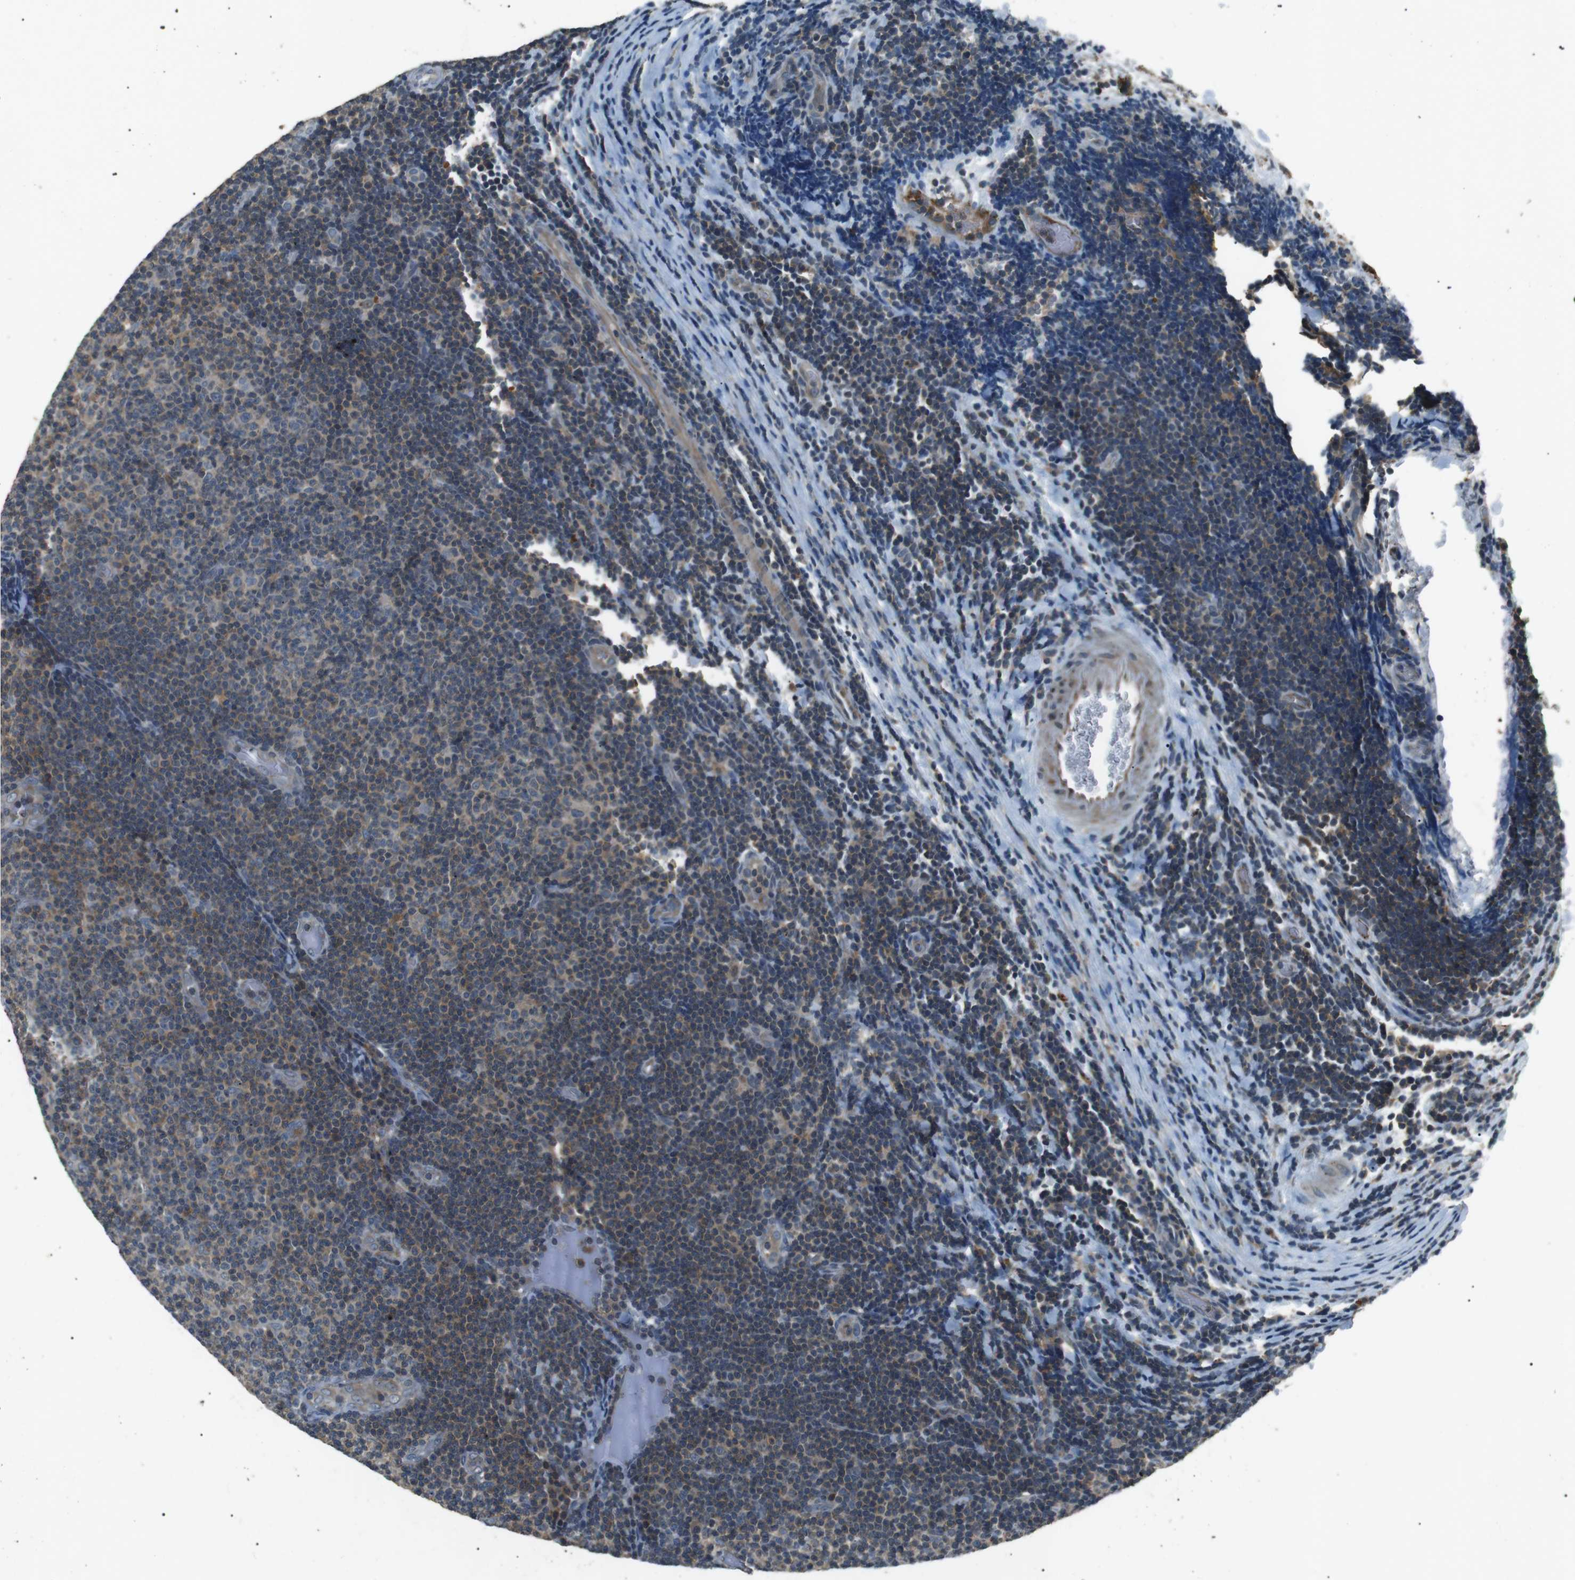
{"staining": {"intensity": "weak", "quantity": "25%-75%", "location": "cytoplasmic/membranous"}, "tissue": "lymphoma", "cell_type": "Tumor cells", "image_type": "cancer", "snomed": [{"axis": "morphology", "description": "Malignant lymphoma, non-Hodgkin's type, Low grade"}, {"axis": "topography", "description": "Lymph node"}], "caption": "This photomicrograph demonstrates low-grade malignant lymphoma, non-Hodgkin's type stained with immunohistochemistry to label a protein in brown. The cytoplasmic/membranous of tumor cells show weak positivity for the protein. Nuclei are counter-stained blue.", "gene": "NEK7", "patient": {"sex": "male", "age": 83}}